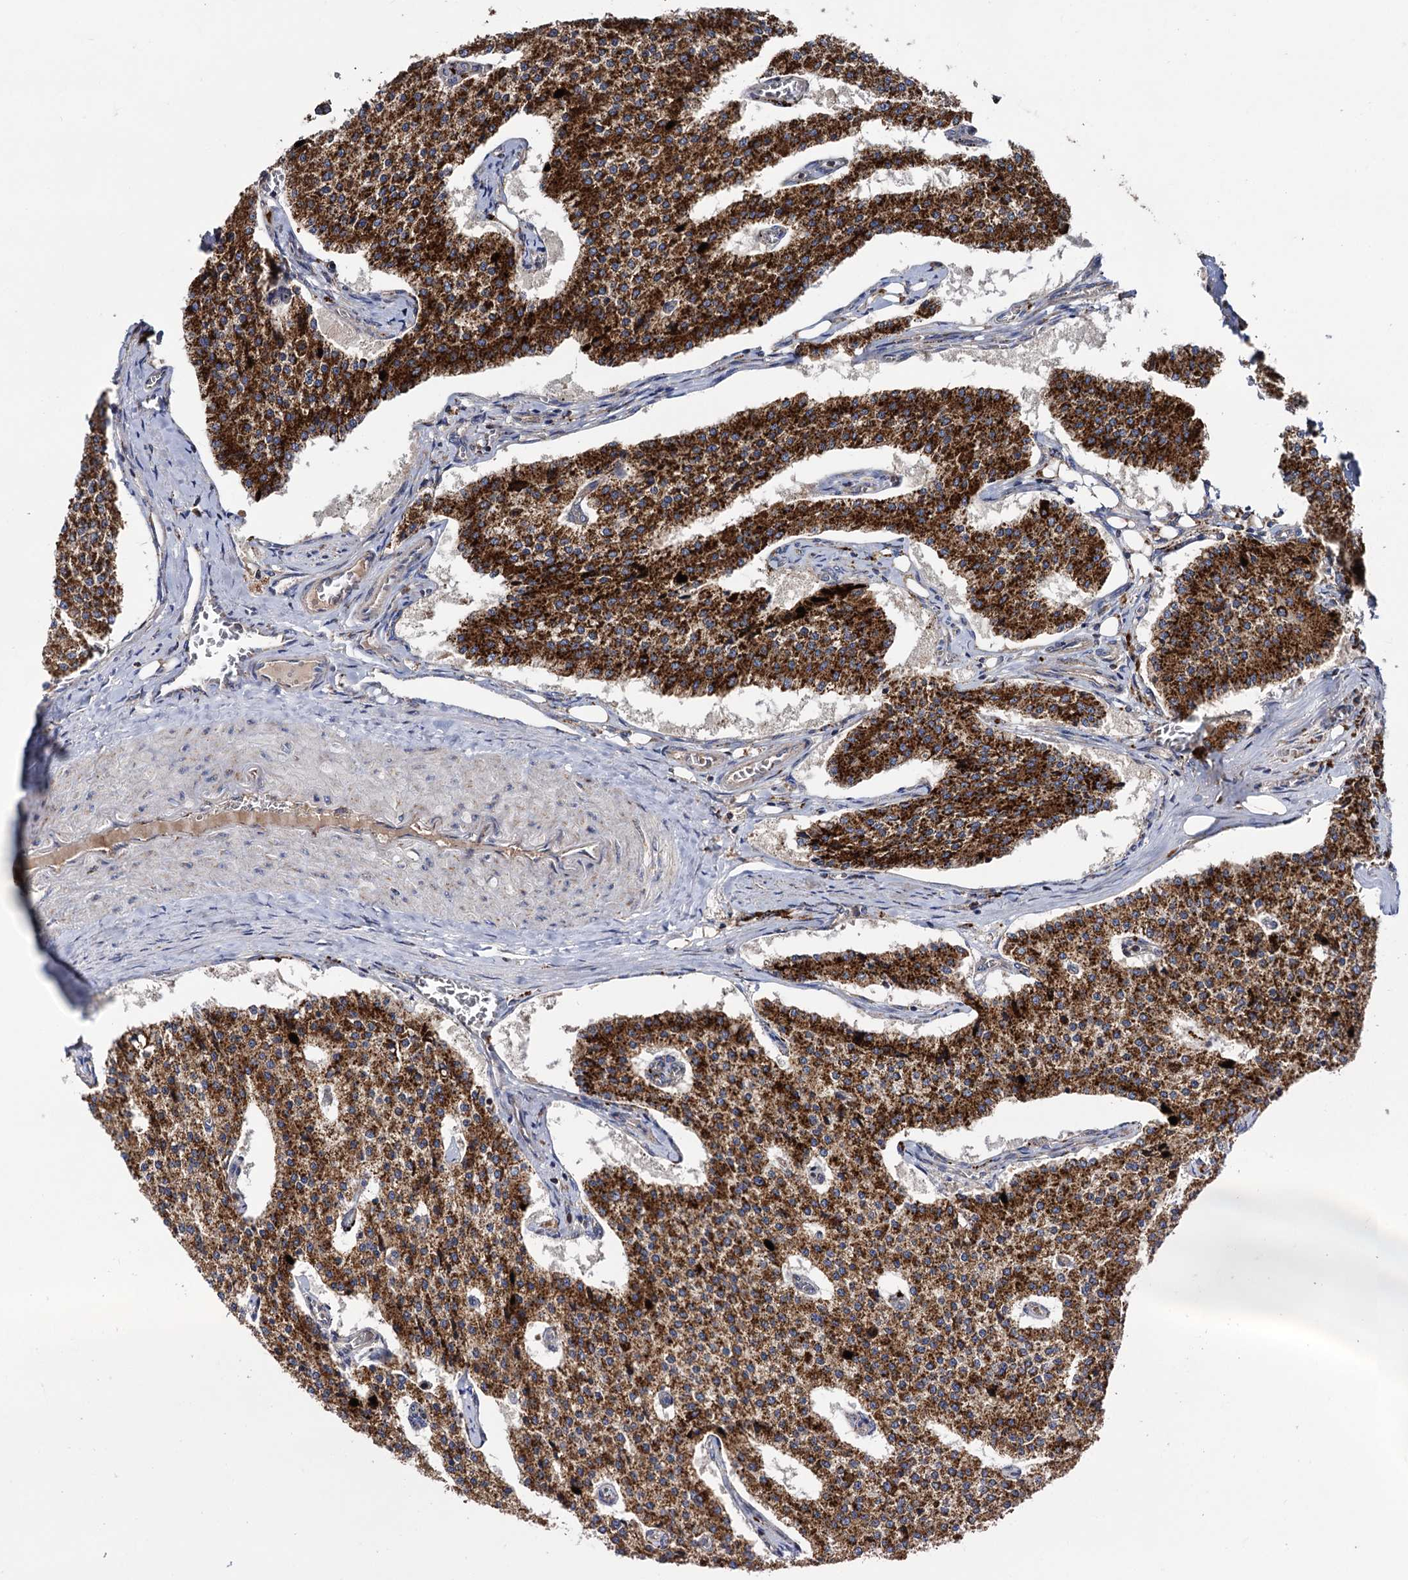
{"staining": {"intensity": "strong", "quantity": ">75%", "location": "cytoplasmic/membranous"}, "tissue": "carcinoid", "cell_type": "Tumor cells", "image_type": "cancer", "snomed": [{"axis": "morphology", "description": "Carcinoid, malignant, NOS"}, {"axis": "topography", "description": "Colon"}], "caption": "DAB (3,3'-diaminobenzidine) immunohistochemical staining of malignant carcinoid displays strong cytoplasmic/membranous protein staining in about >75% of tumor cells. Ihc stains the protein of interest in brown and the nuclei are stained blue.", "gene": "IQCH", "patient": {"sex": "female", "age": 52}}